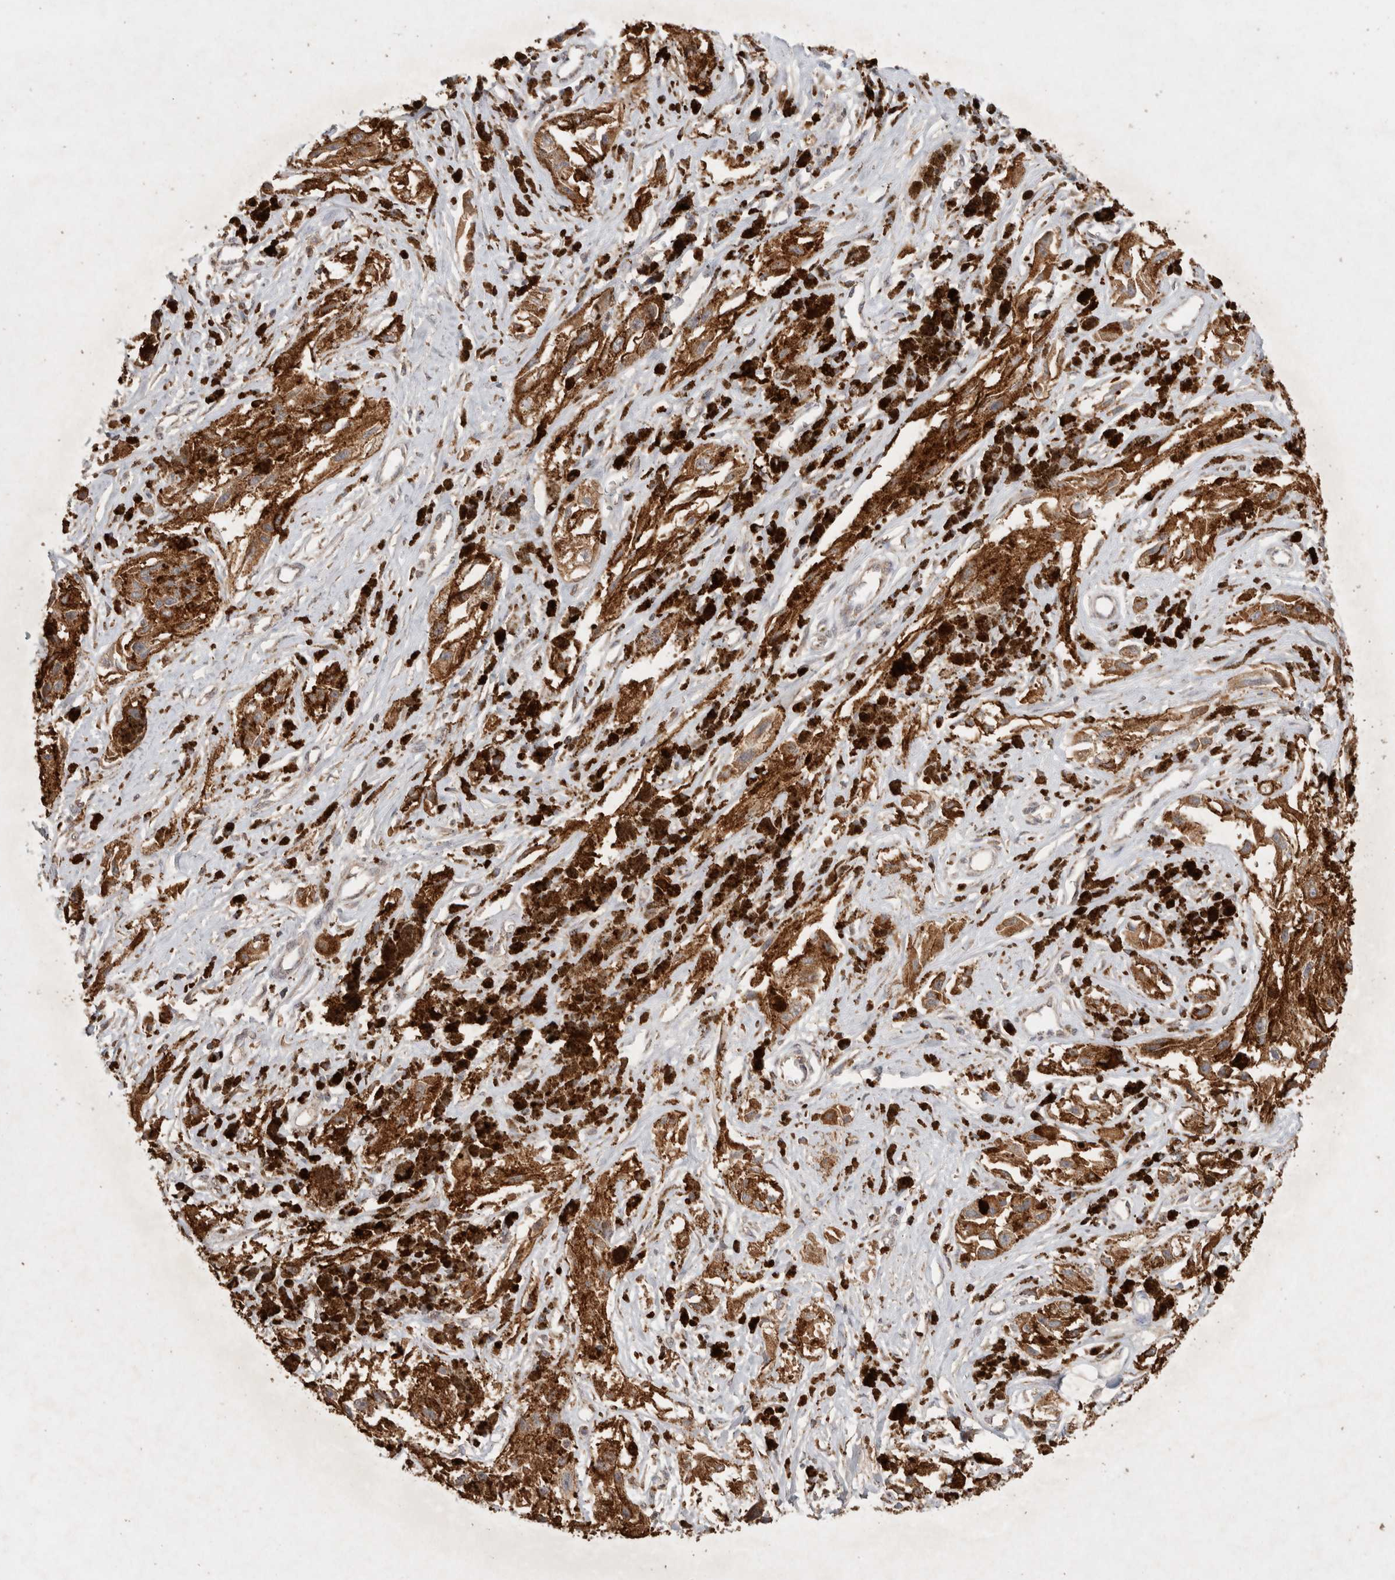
{"staining": {"intensity": "moderate", "quantity": ">75%", "location": "cytoplasmic/membranous"}, "tissue": "melanoma", "cell_type": "Tumor cells", "image_type": "cancer", "snomed": [{"axis": "morphology", "description": "Malignant melanoma, NOS"}, {"axis": "topography", "description": "Skin"}], "caption": "Immunohistochemistry (DAB) staining of human malignant melanoma demonstrates moderate cytoplasmic/membranous protein positivity in approximately >75% of tumor cells. (brown staining indicates protein expression, while blue staining denotes nuclei).", "gene": "ACADM", "patient": {"sex": "male", "age": 88}}